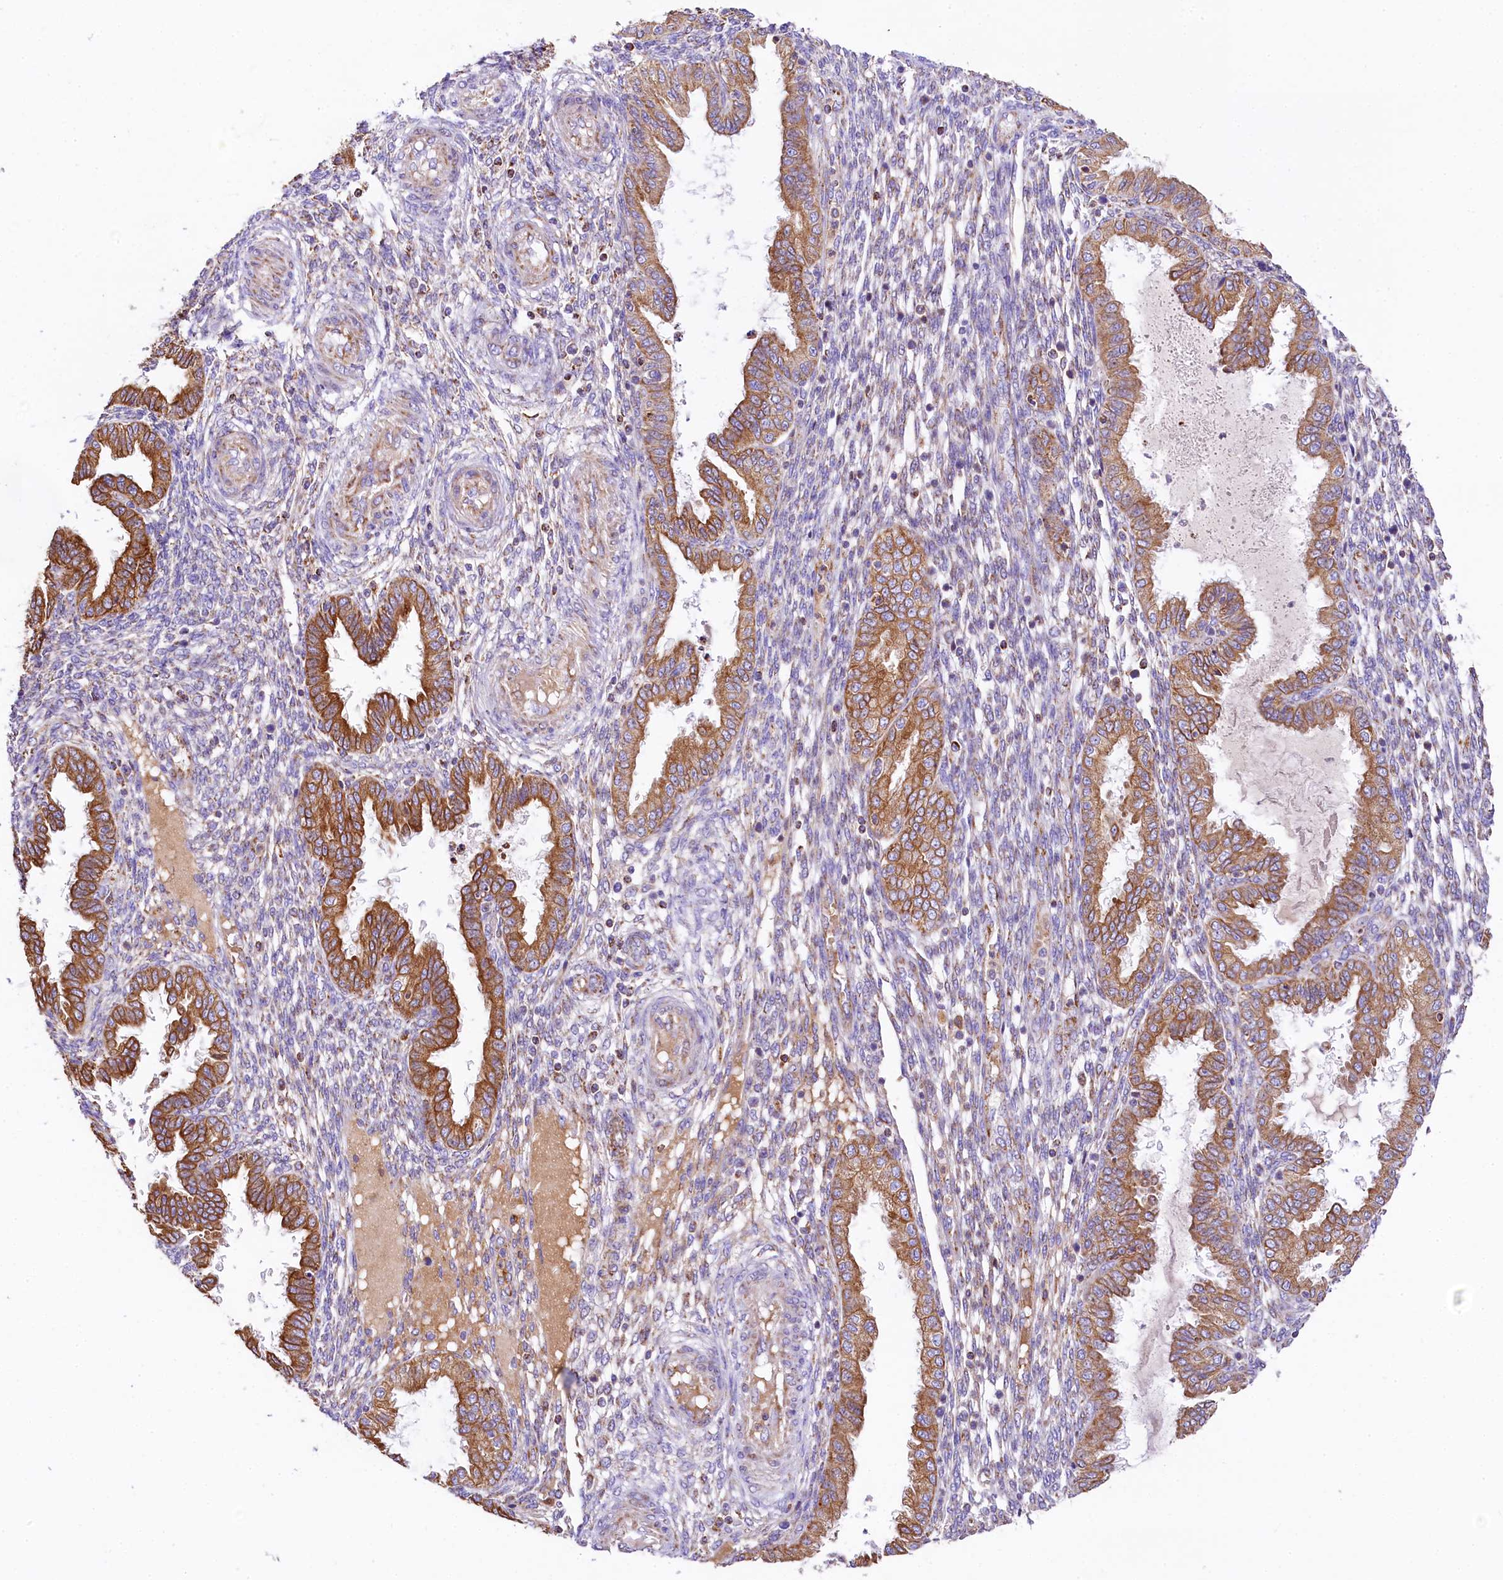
{"staining": {"intensity": "weak", "quantity": "<25%", "location": "cytoplasmic/membranous"}, "tissue": "endometrium", "cell_type": "Cells in endometrial stroma", "image_type": "normal", "snomed": [{"axis": "morphology", "description": "Normal tissue, NOS"}, {"axis": "topography", "description": "Endometrium"}], "caption": "IHC micrograph of unremarkable endometrium: human endometrium stained with DAB (3,3'-diaminobenzidine) displays no significant protein positivity in cells in endometrial stroma. The staining was performed using DAB to visualize the protein expression in brown, while the nuclei were stained in blue with hematoxylin (Magnification: 20x).", "gene": "CLYBL", "patient": {"sex": "female", "age": 33}}